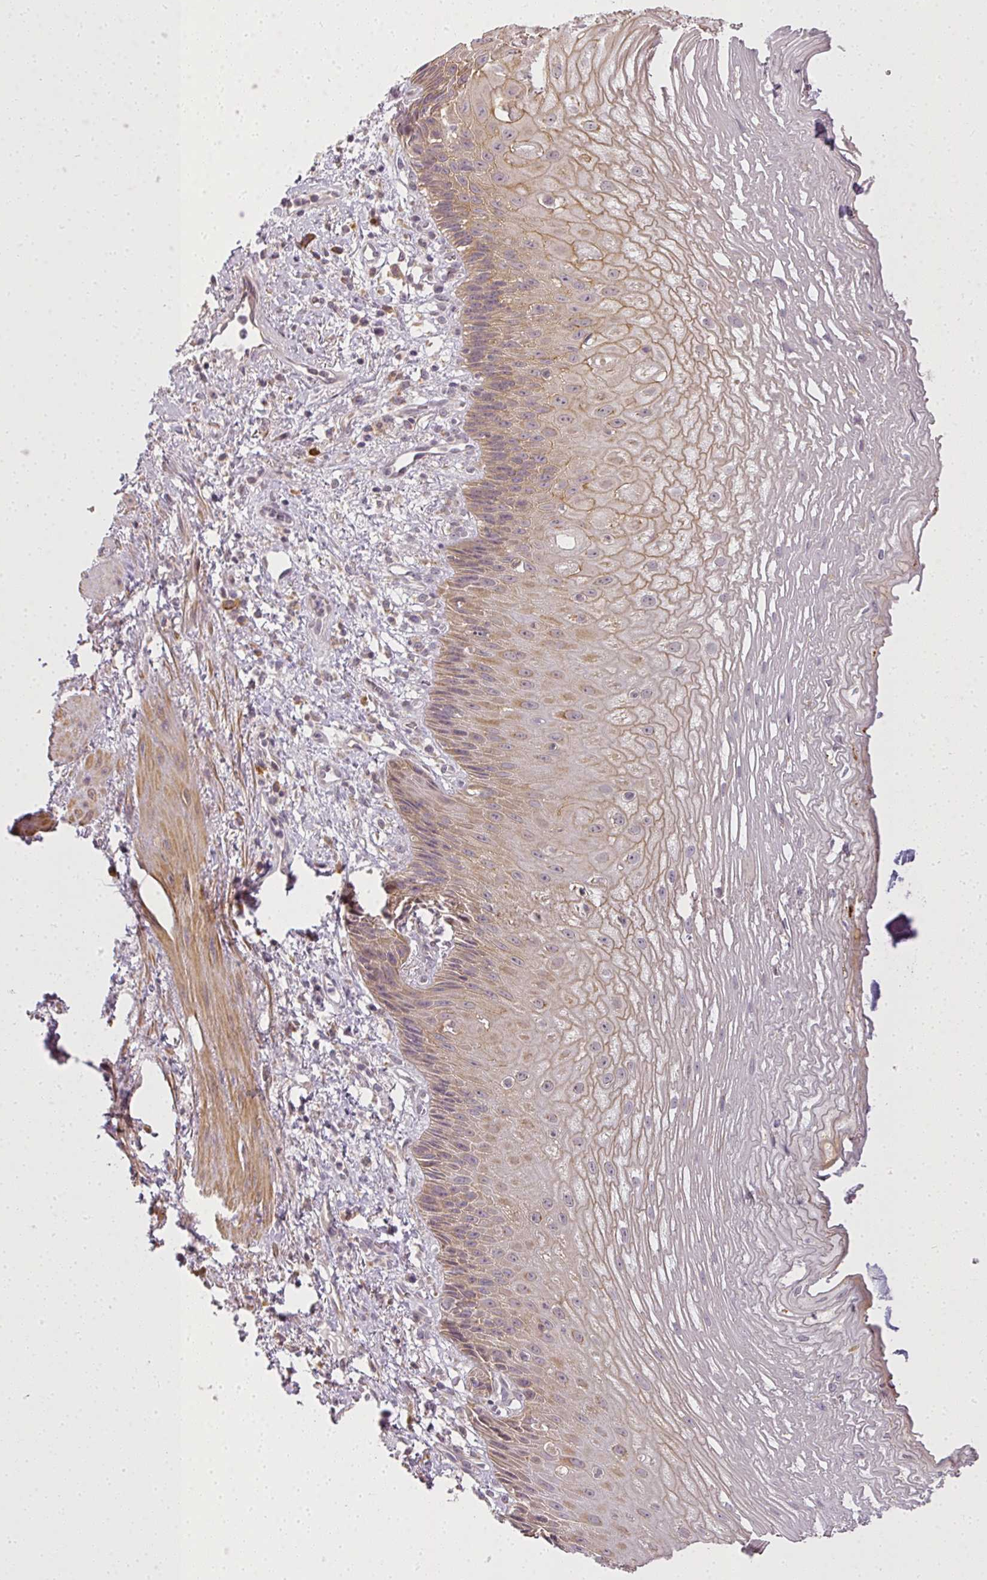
{"staining": {"intensity": "moderate", "quantity": ">75%", "location": "cytoplasmic/membranous"}, "tissue": "esophagus", "cell_type": "Squamous epithelial cells", "image_type": "normal", "snomed": [{"axis": "morphology", "description": "Normal tissue, NOS"}, {"axis": "topography", "description": "Esophagus"}], "caption": "High-power microscopy captured an immunohistochemistry image of unremarkable esophagus, revealing moderate cytoplasmic/membranous positivity in approximately >75% of squamous epithelial cells.", "gene": "MED19", "patient": {"sex": "male", "age": 60}}